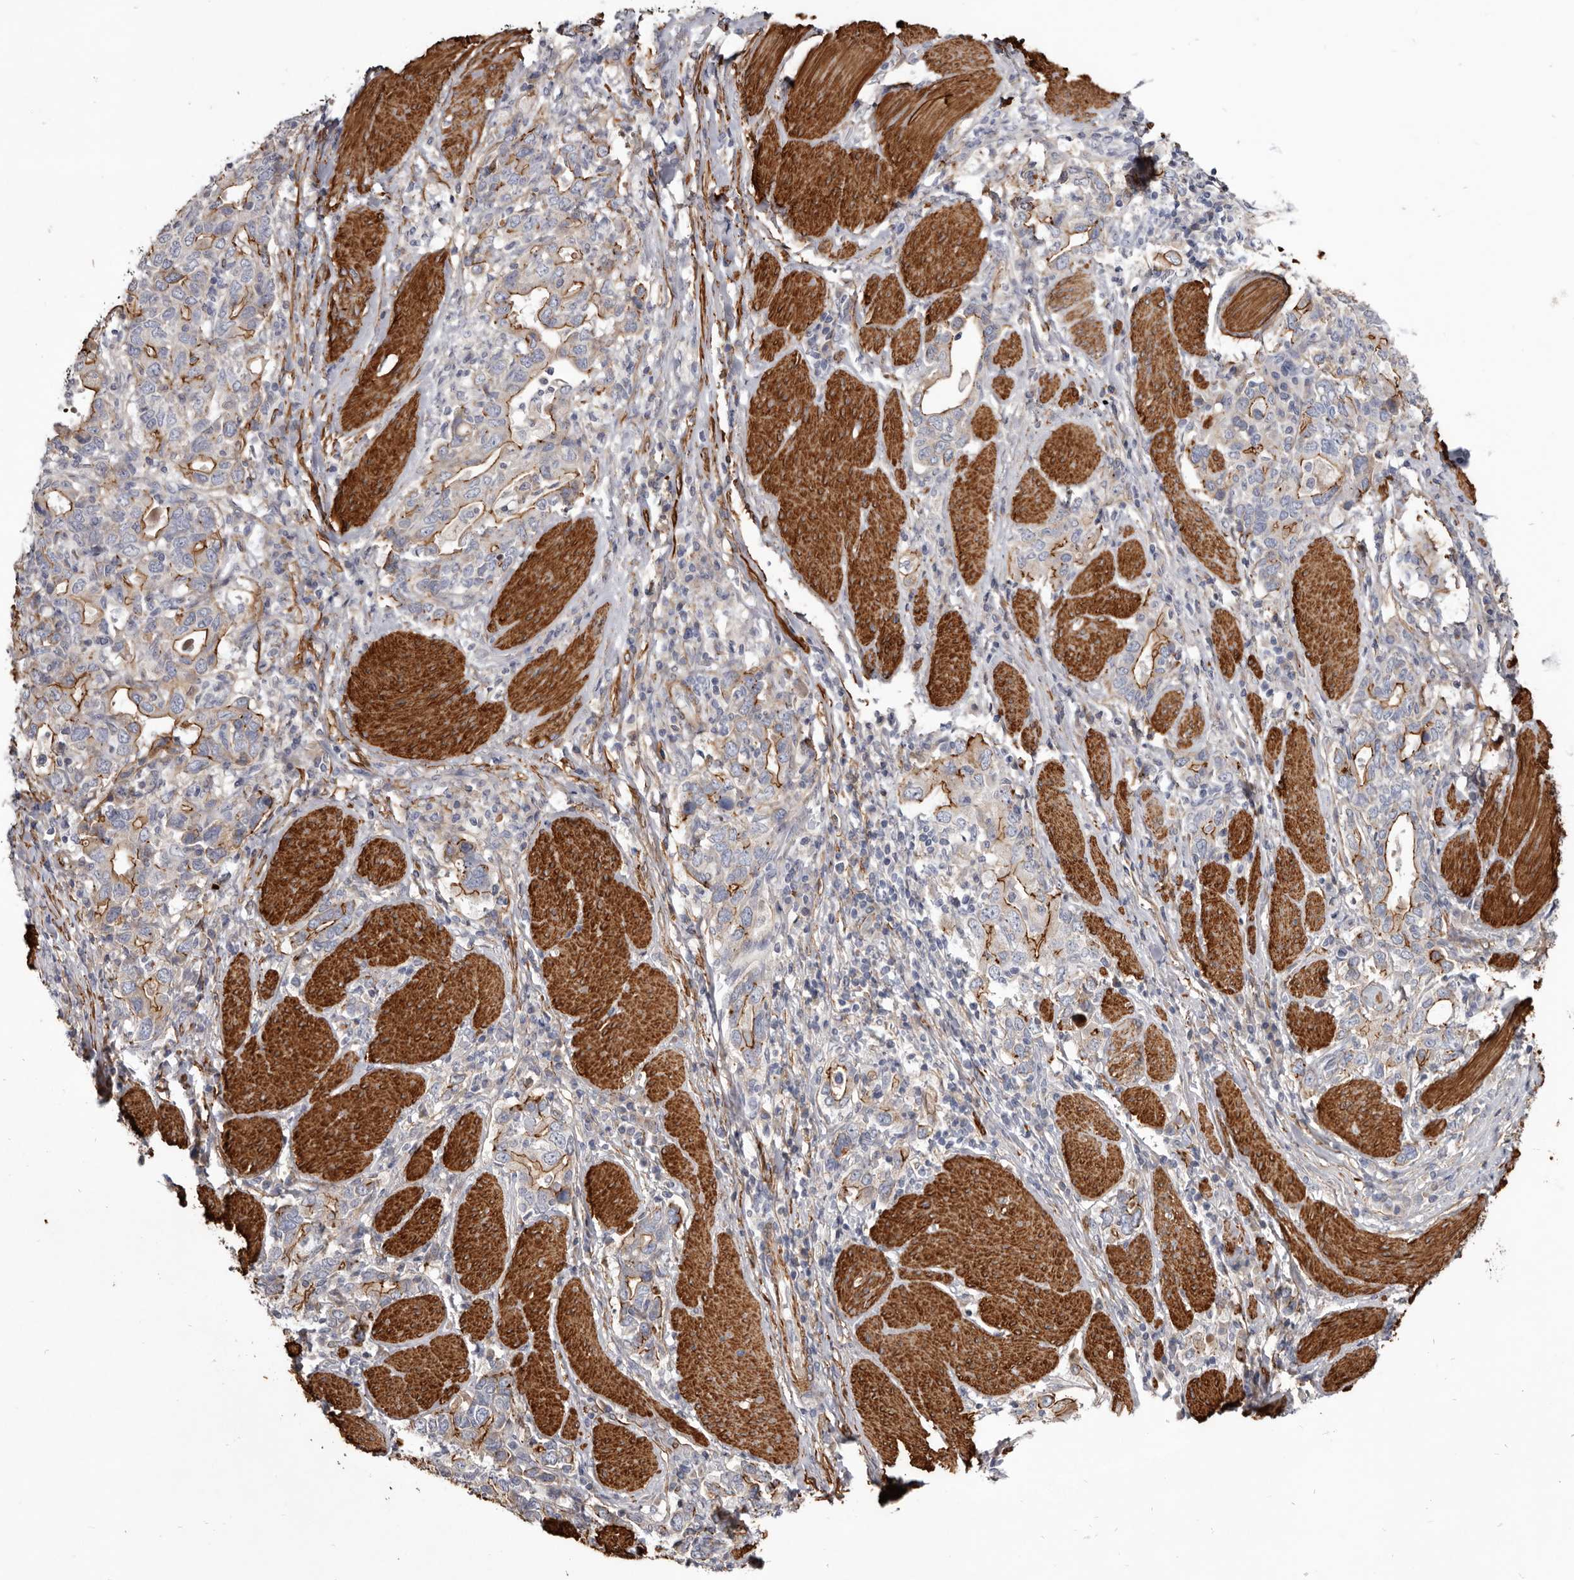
{"staining": {"intensity": "moderate", "quantity": "25%-75%", "location": "cytoplasmic/membranous"}, "tissue": "stomach cancer", "cell_type": "Tumor cells", "image_type": "cancer", "snomed": [{"axis": "morphology", "description": "Adenocarcinoma, NOS"}, {"axis": "topography", "description": "Stomach, upper"}], "caption": "Immunohistochemical staining of human adenocarcinoma (stomach) exhibits moderate cytoplasmic/membranous protein staining in about 25%-75% of tumor cells.", "gene": "CGN", "patient": {"sex": "male", "age": 62}}